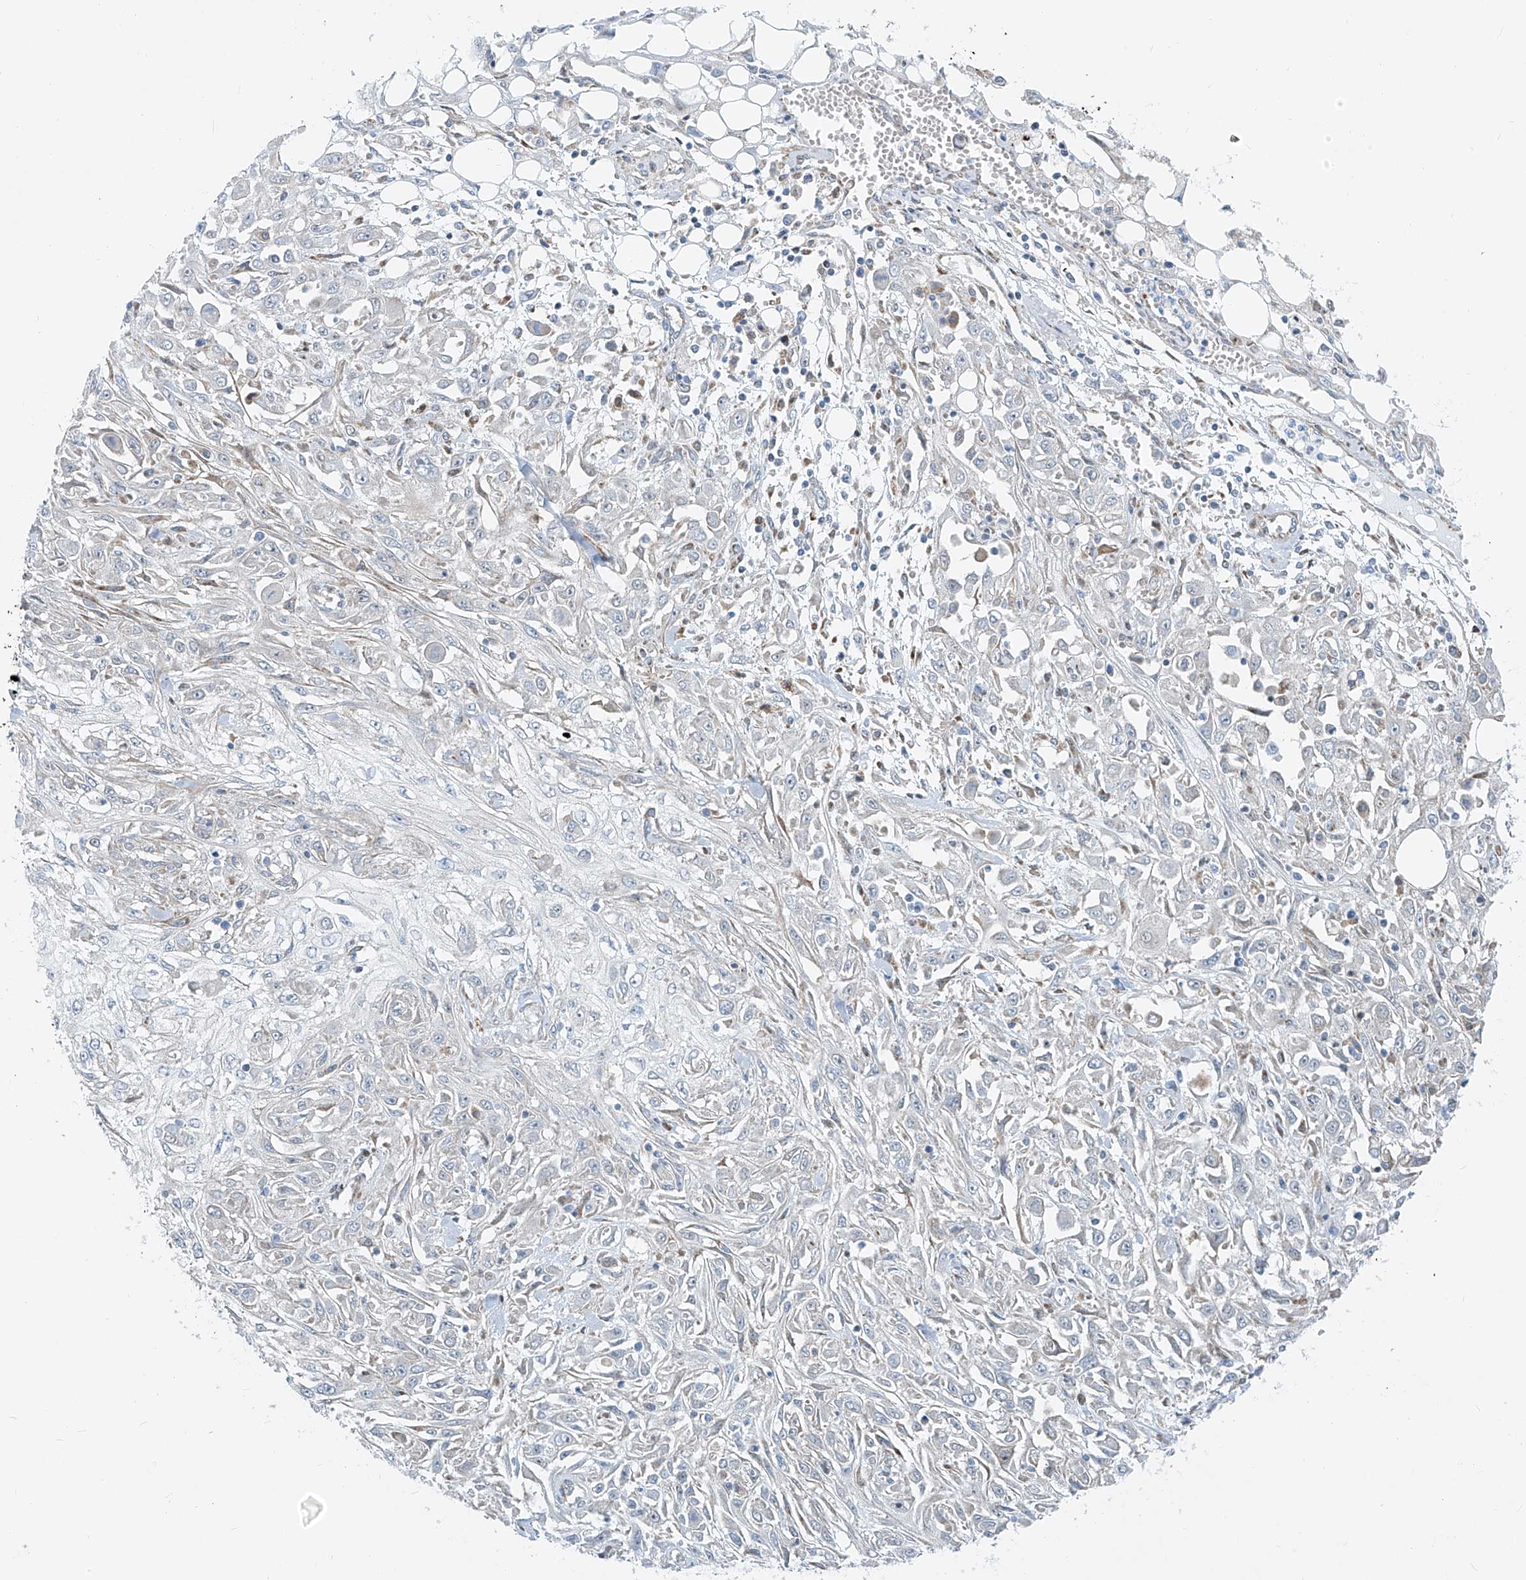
{"staining": {"intensity": "negative", "quantity": "none", "location": "none"}, "tissue": "skin cancer", "cell_type": "Tumor cells", "image_type": "cancer", "snomed": [{"axis": "morphology", "description": "Squamous cell carcinoma, NOS"}, {"axis": "morphology", "description": "Squamous cell carcinoma, metastatic, NOS"}, {"axis": "topography", "description": "Skin"}, {"axis": "topography", "description": "Lymph node"}], "caption": "Immunohistochemical staining of human skin cancer (metastatic squamous cell carcinoma) exhibits no significant staining in tumor cells. (DAB IHC visualized using brightfield microscopy, high magnification).", "gene": "HIC2", "patient": {"sex": "male", "age": 75}}